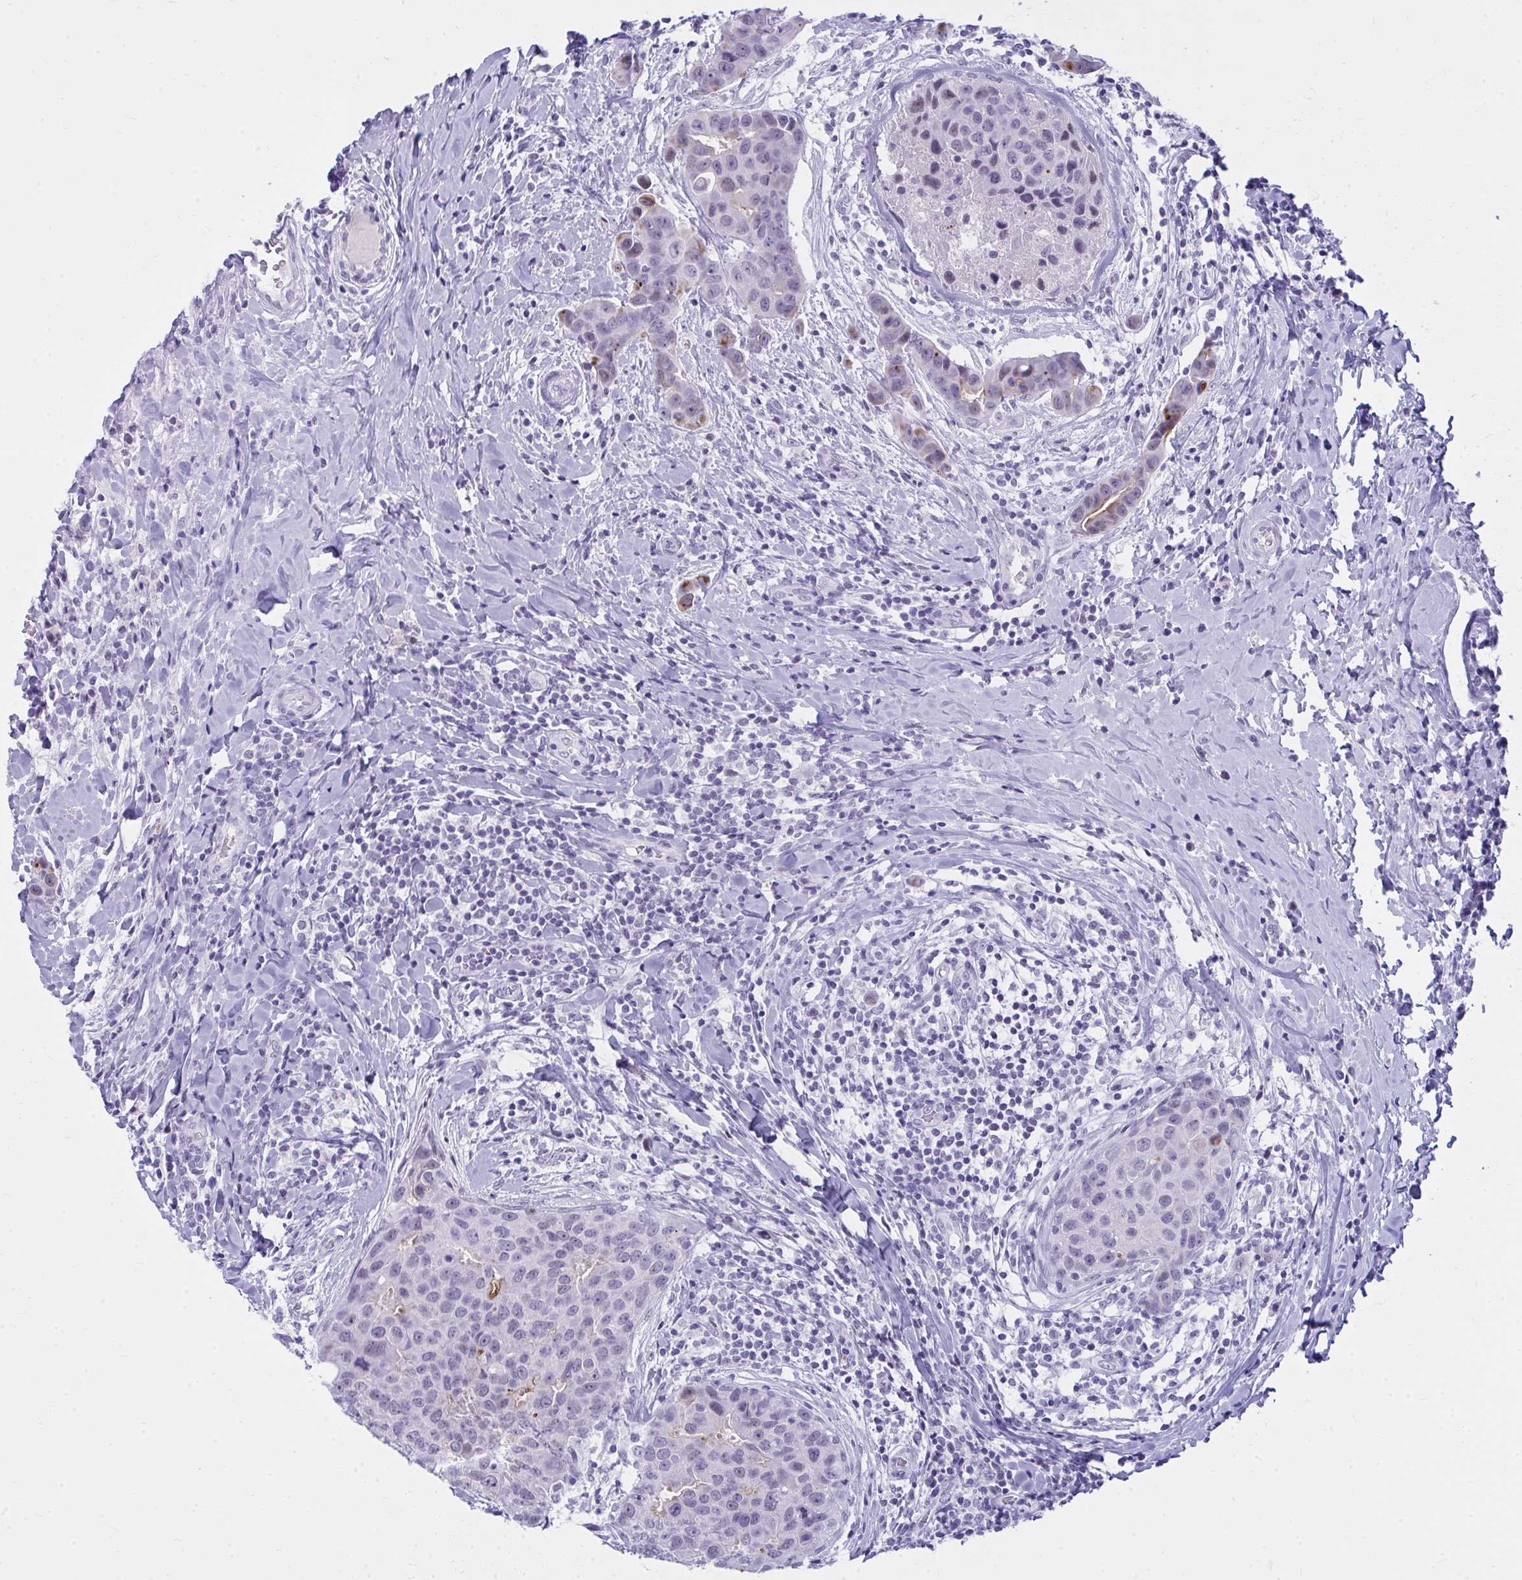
{"staining": {"intensity": "moderate", "quantity": "<25%", "location": "cytoplasmic/membranous"}, "tissue": "breast cancer", "cell_type": "Tumor cells", "image_type": "cancer", "snomed": [{"axis": "morphology", "description": "Duct carcinoma"}, {"axis": "topography", "description": "Breast"}], "caption": "Tumor cells display low levels of moderate cytoplasmic/membranous positivity in about <25% of cells in human intraductal carcinoma (breast).", "gene": "OR5F1", "patient": {"sex": "female", "age": 24}}